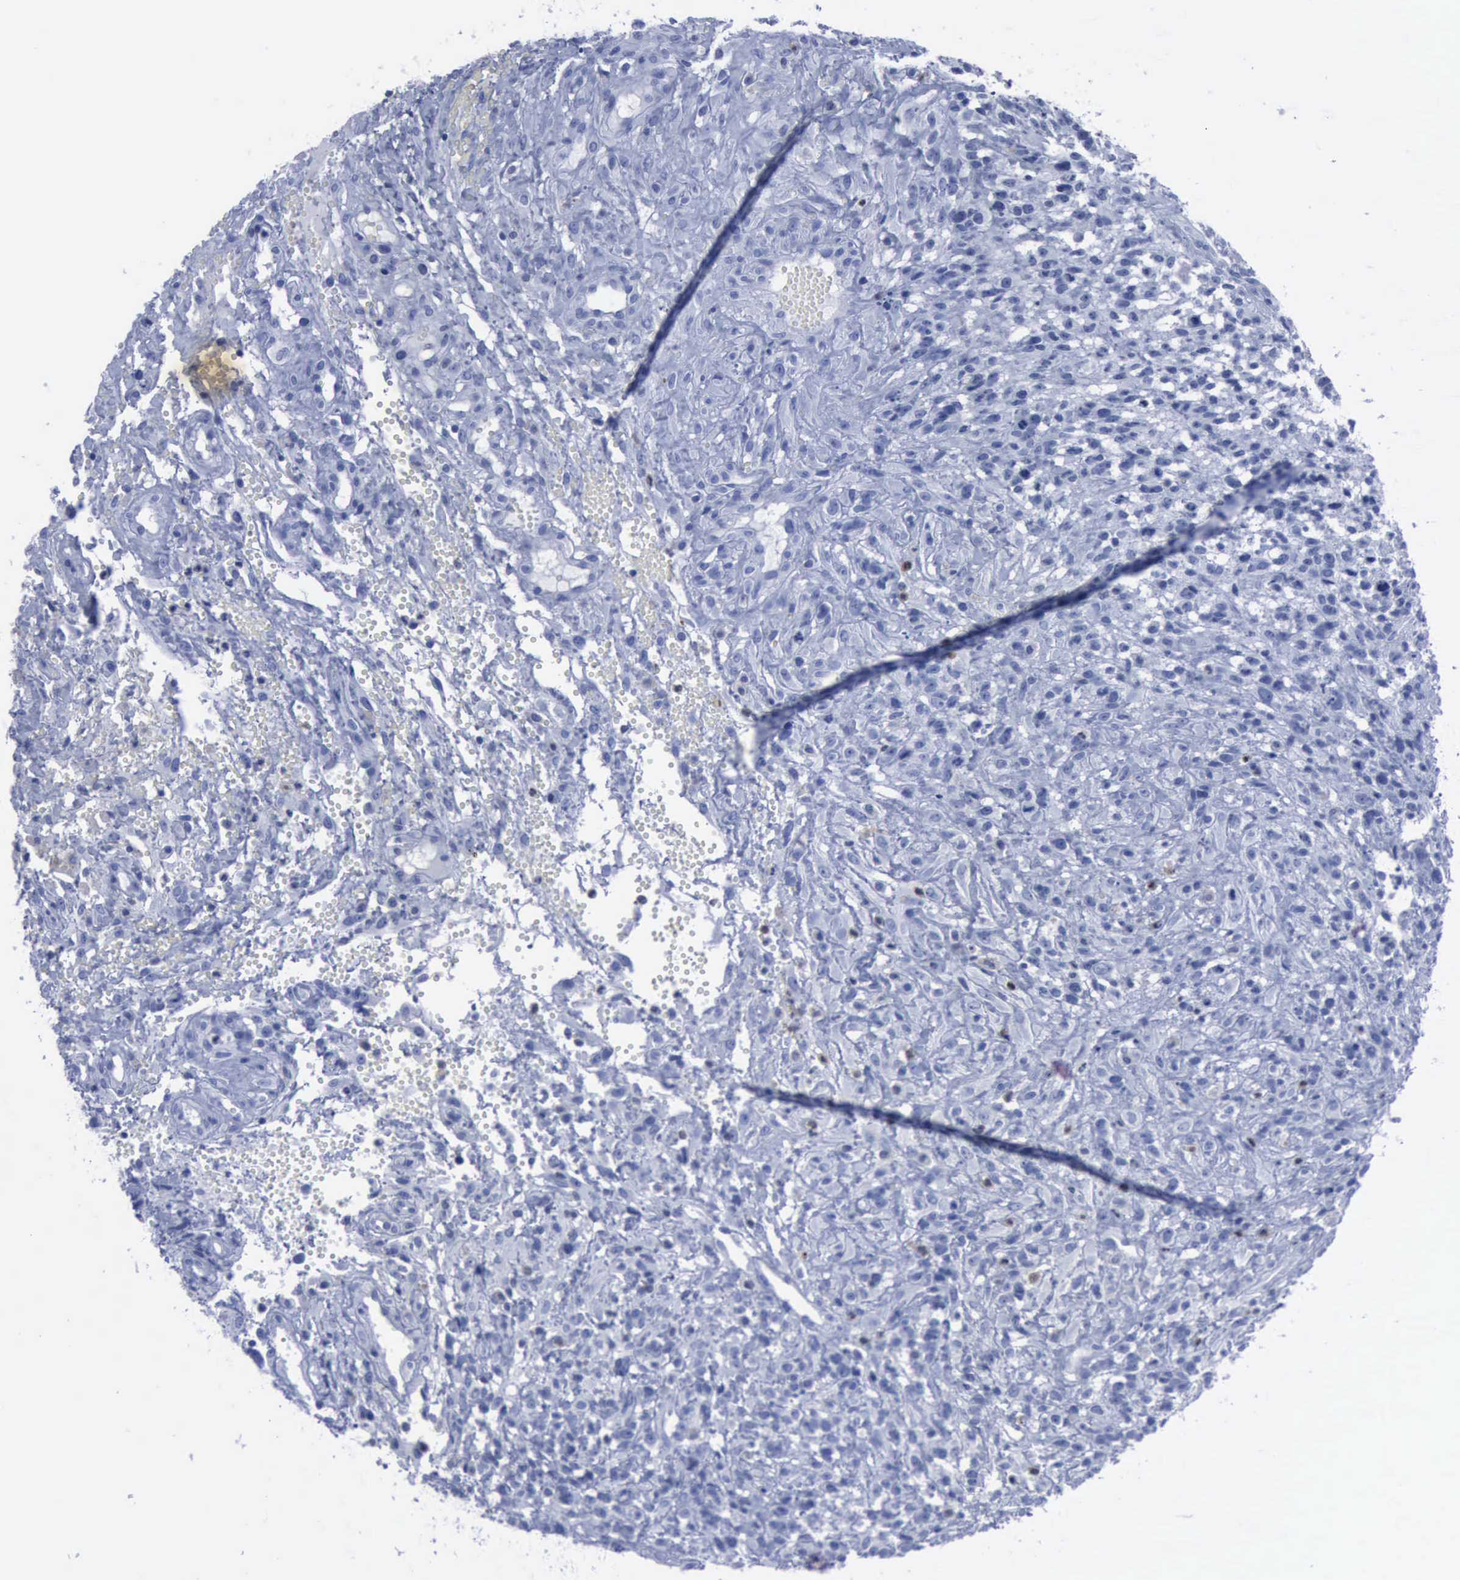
{"staining": {"intensity": "negative", "quantity": "none", "location": "none"}, "tissue": "glioma", "cell_type": "Tumor cells", "image_type": "cancer", "snomed": [{"axis": "morphology", "description": "Glioma, malignant, High grade"}, {"axis": "topography", "description": "Brain"}], "caption": "The histopathology image exhibits no staining of tumor cells in high-grade glioma (malignant).", "gene": "CSTA", "patient": {"sex": "male", "age": 66}}